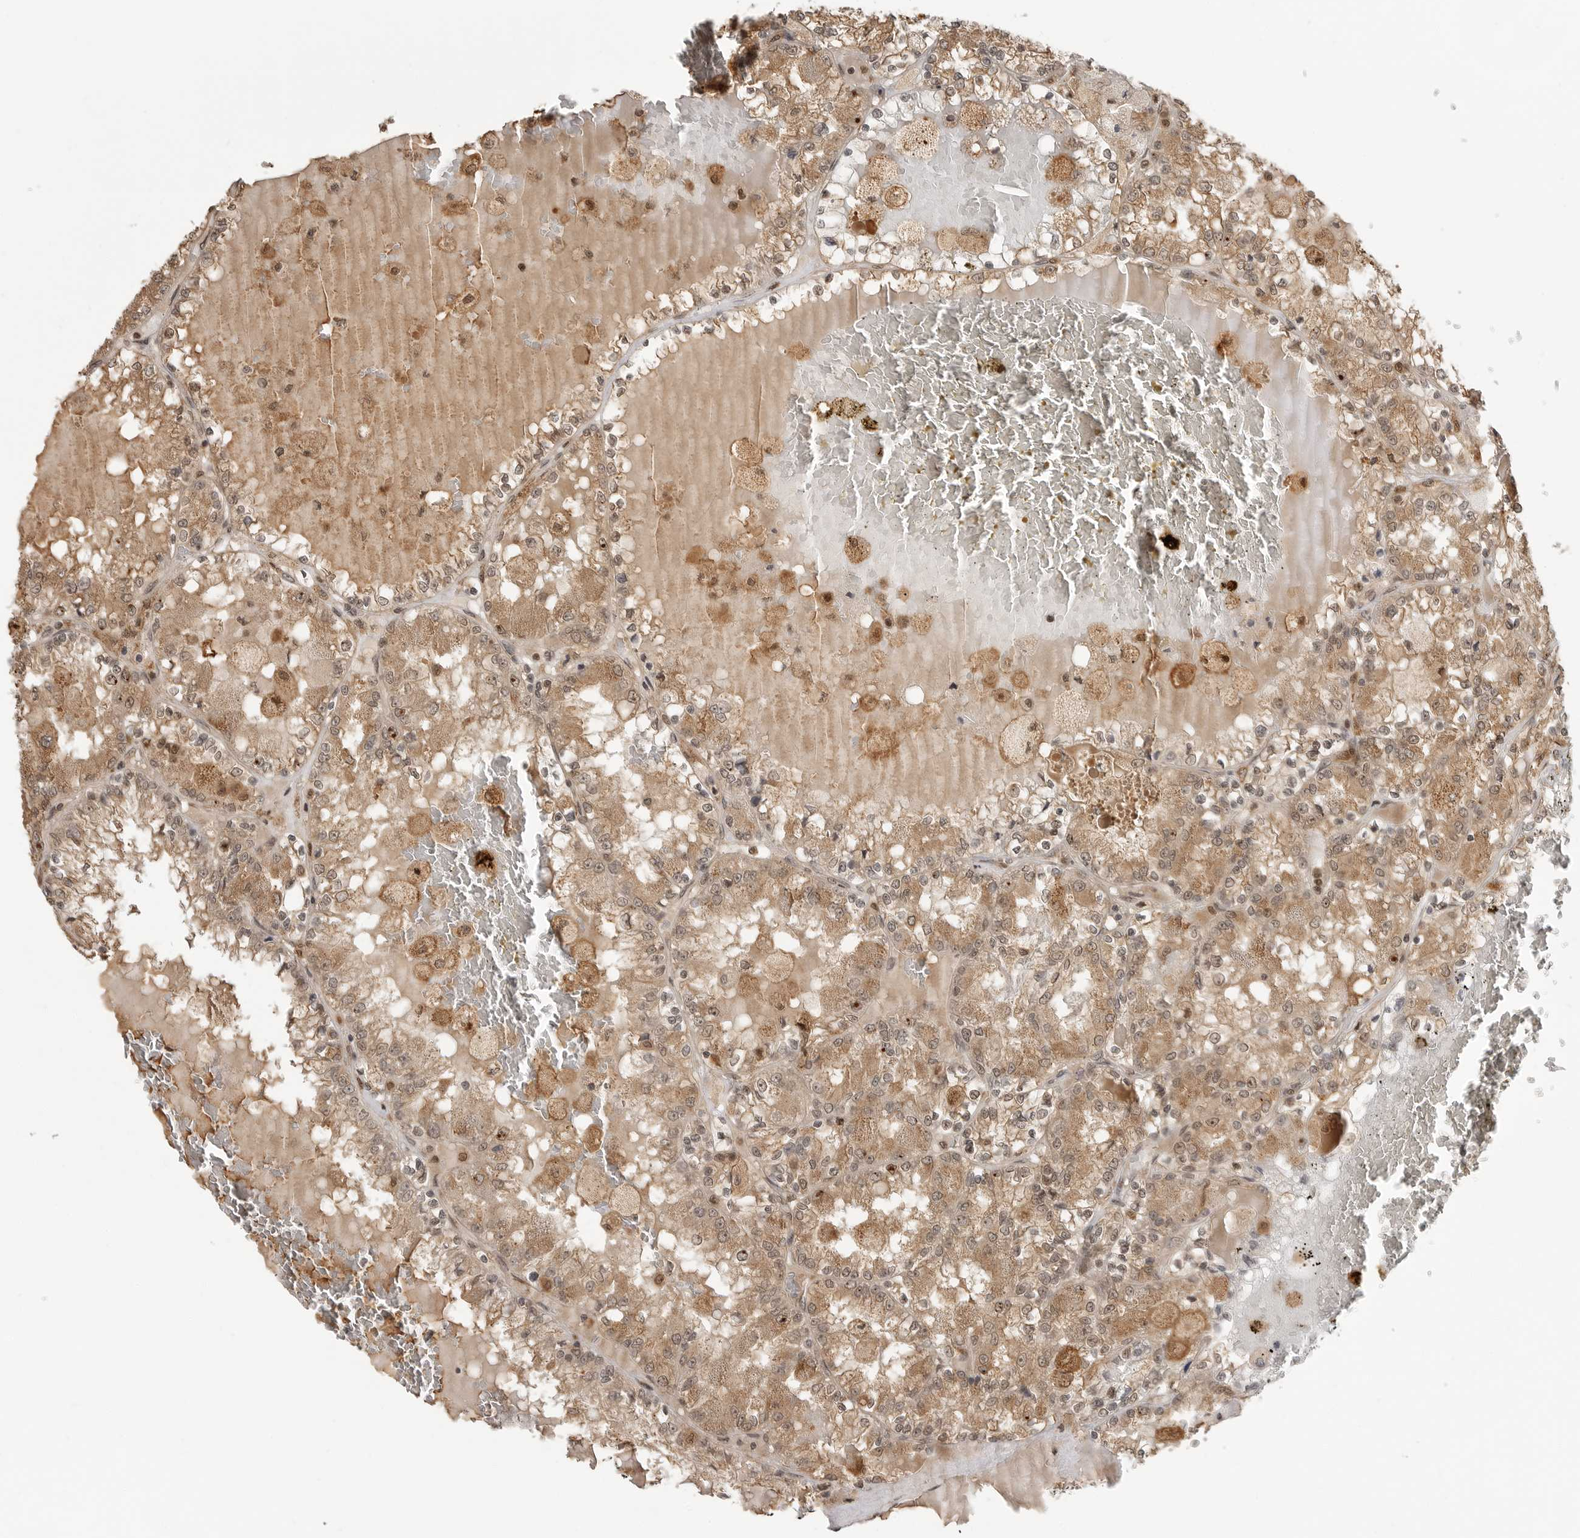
{"staining": {"intensity": "moderate", "quantity": ">75%", "location": "cytoplasmic/membranous,nuclear"}, "tissue": "renal cancer", "cell_type": "Tumor cells", "image_type": "cancer", "snomed": [{"axis": "morphology", "description": "Adenocarcinoma, NOS"}, {"axis": "topography", "description": "Kidney"}], "caption": "Tumor cells exhibit medium levels of moderate cytoplasmic/membranous and nuclear expression in about >75% of cells in human renal cancer (adenocarcinoma).", "gene": "BMP2K", "patient": {"sex": "female", "age": 56}}